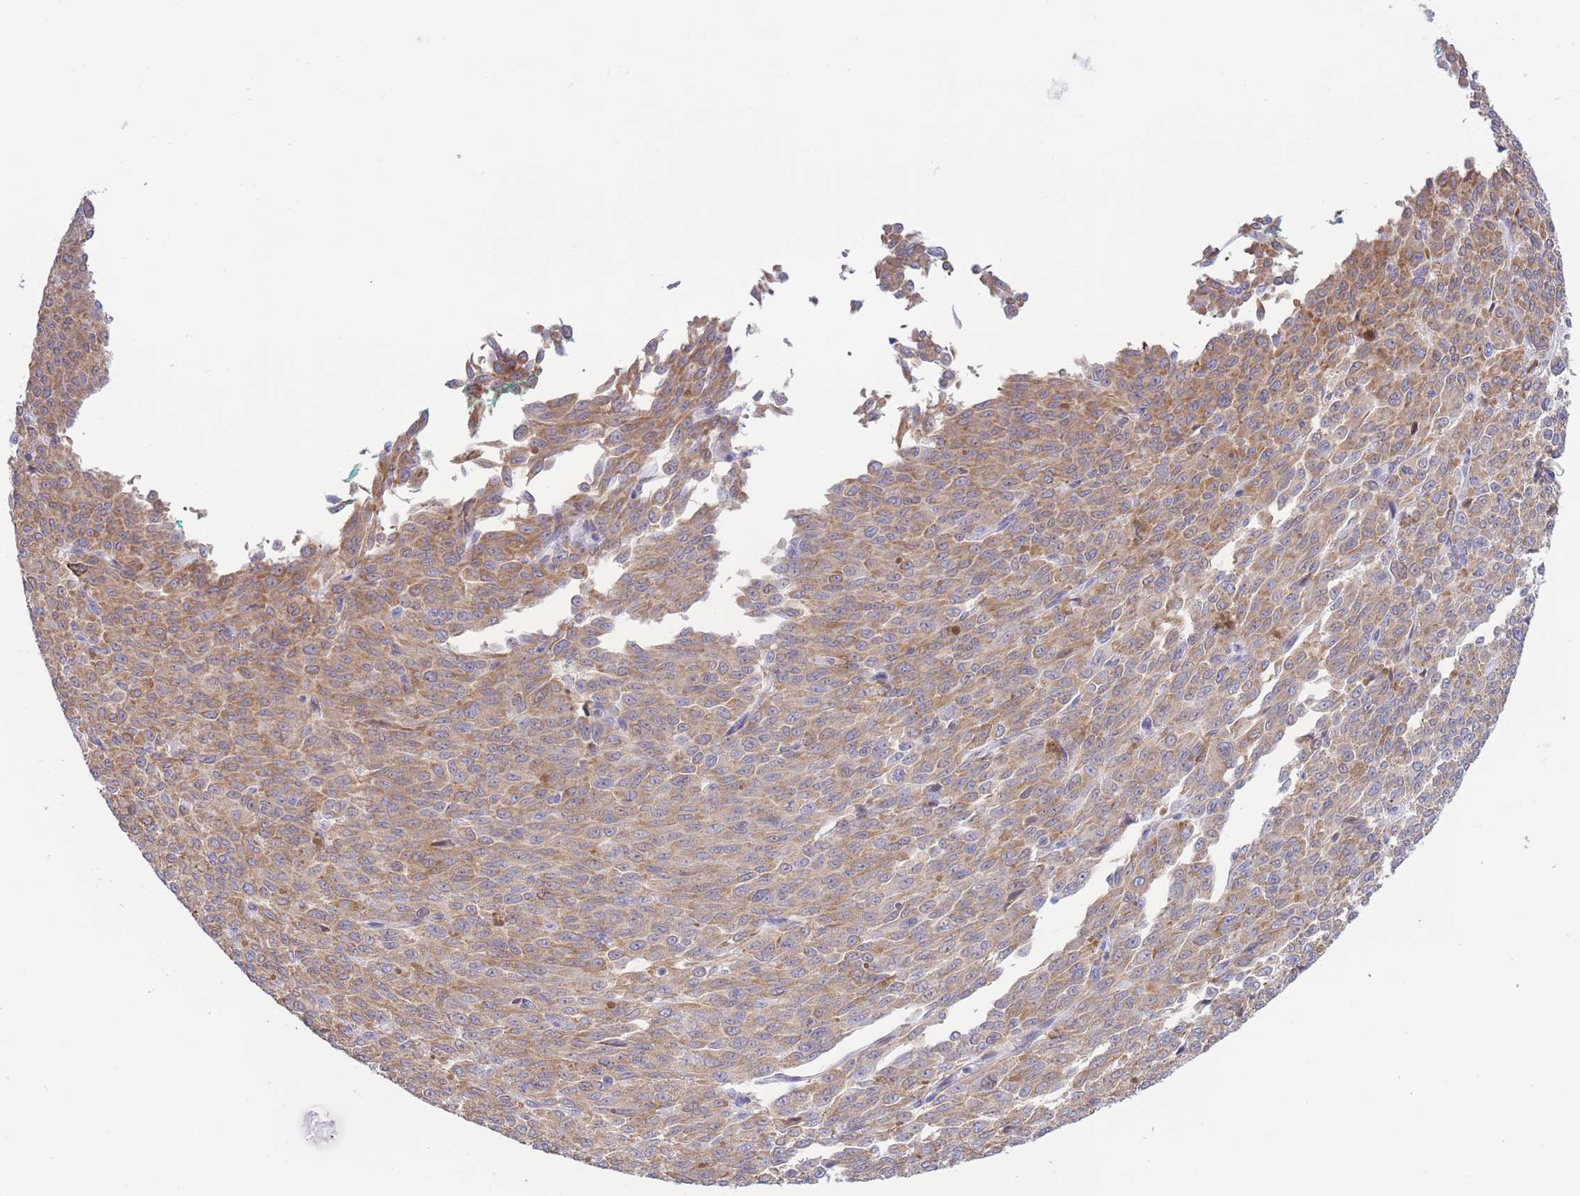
{"staining": {"intensity": "moderate", "quantity": ">75%", "location": "cytoplasmic/membranous"}, "tissue": "melanoma", "cell_type": "Tumor cells", "image_type": "cancer", "snomed": [{"axis": "morphology", "description": "Malignant melanoma, NOS"}, {"axis": "topography", "description": "Skin"}], "caption": "This is a histology image of IHC staining of malignant melanoma, which shows moderate staining in the cytoplasmic/membranous of tumor cells.", "gene": "MYDGF", "patient": {"sex": "female", "age": 52}}